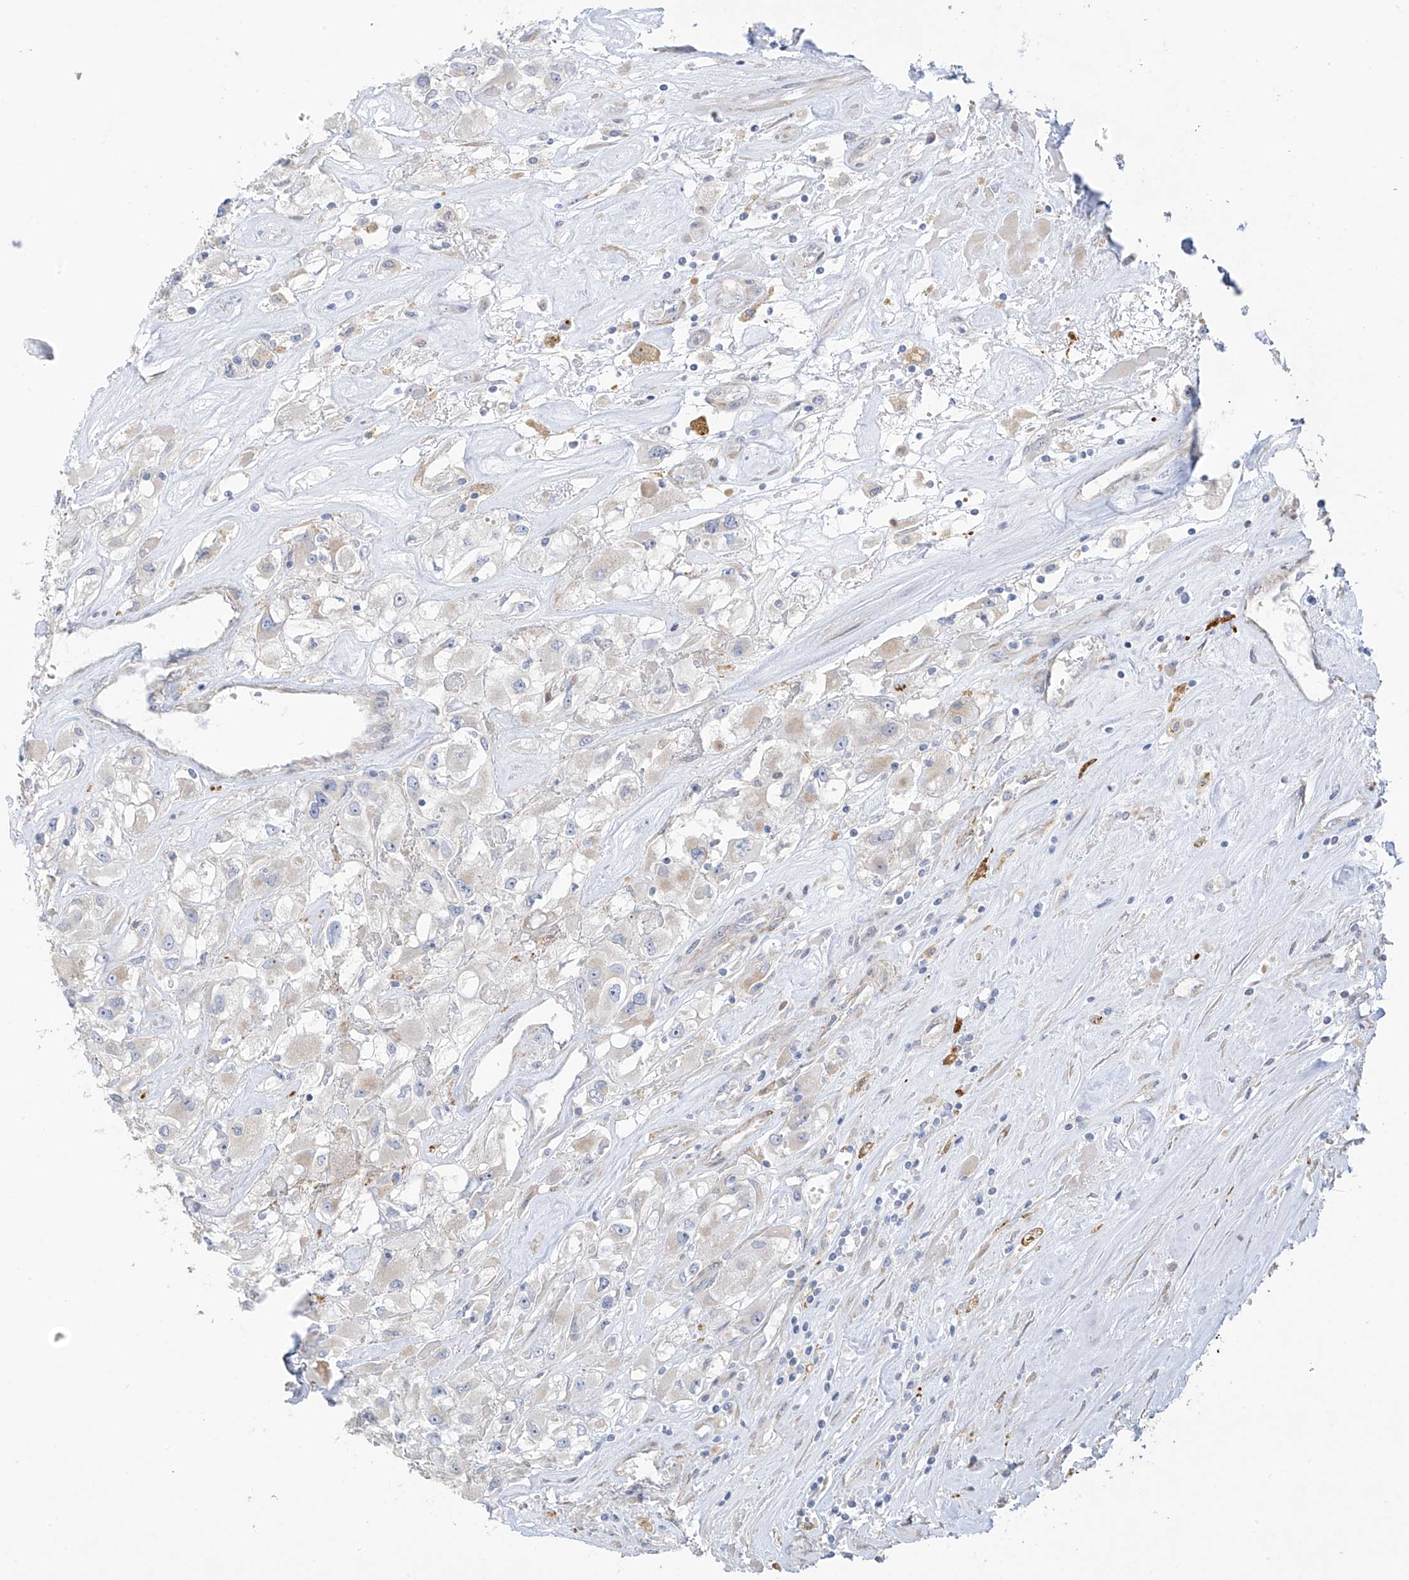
{"staining": {"intensity": "negative", "quantity": "none", "location": "none"}, "tissue": "renal cancer", "cell_type": "Tumor cells", "image_type": "cancer", "snomed": [{"axis": "morphology", "description": "Adenocarcinoma, NOS"}, {"axis": "topography", "description": "Kidney"}], "caption": "Immunohistochemical staining of renal cancer displays no significant staining in tumor cells.", "gene": "ZNF641", "patient": {"sex": "female", "age": 52}}